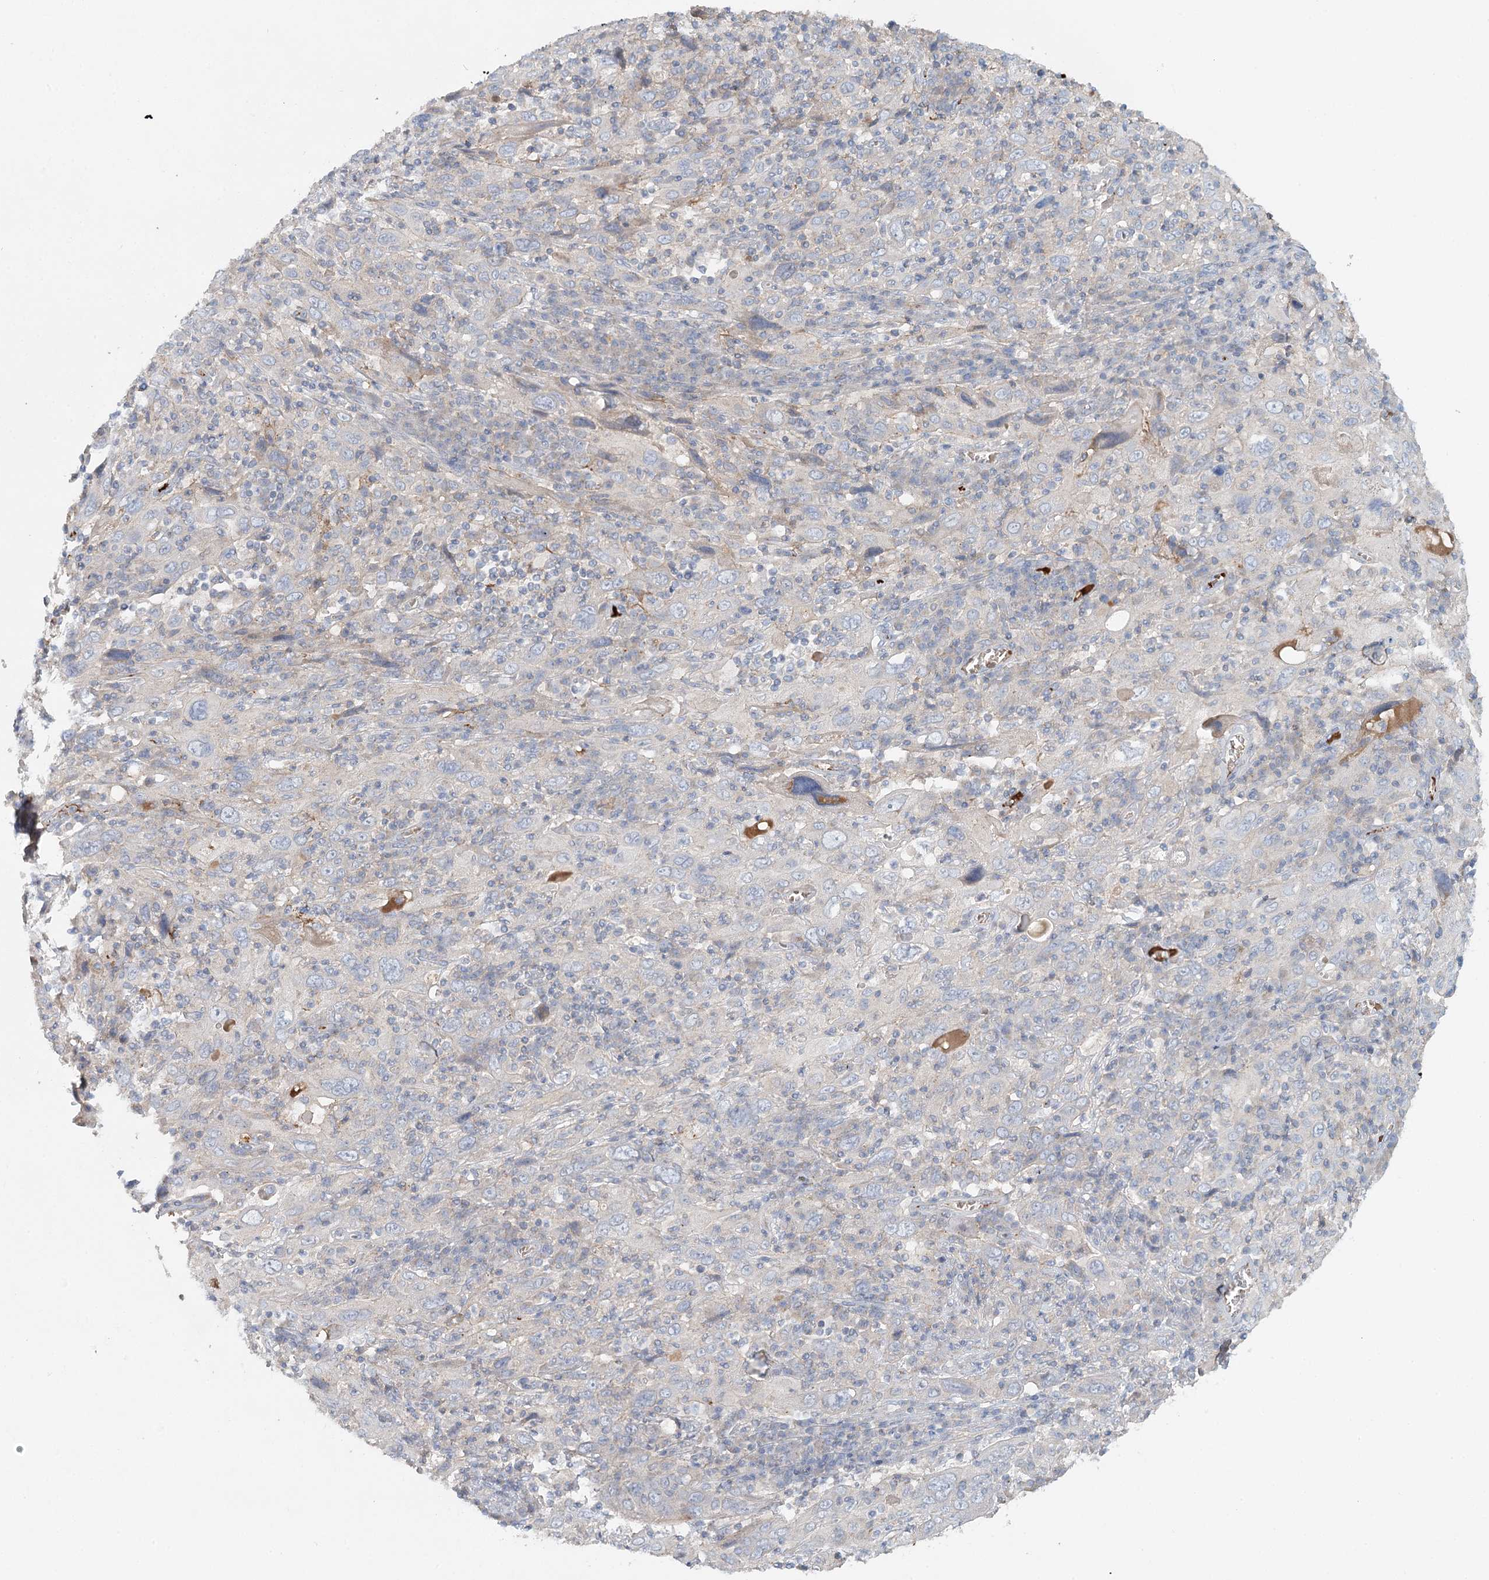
{"staining": {"intensity": "negative", "quantity": "none", "location": "none"}, "tissue": "cervical cancer", "cell_type": "Tumor cells", "image_type": "cancer", "snomed": [{"axis": "morphology", "description": "Squamous cell carcinoma, NOS"}, {"axis": "topography", "description": "Cervix"}], "caption": "This photomicrograph is of cervical cancer (squamous cell carcinoma) stained with immunohistochemistry to label a protein in brown with the nuclei are counter-stained blue. There is no staining in tumor cells.", "gene": "ALKBH8", "patient": {"sex": "female", "age": 46}}